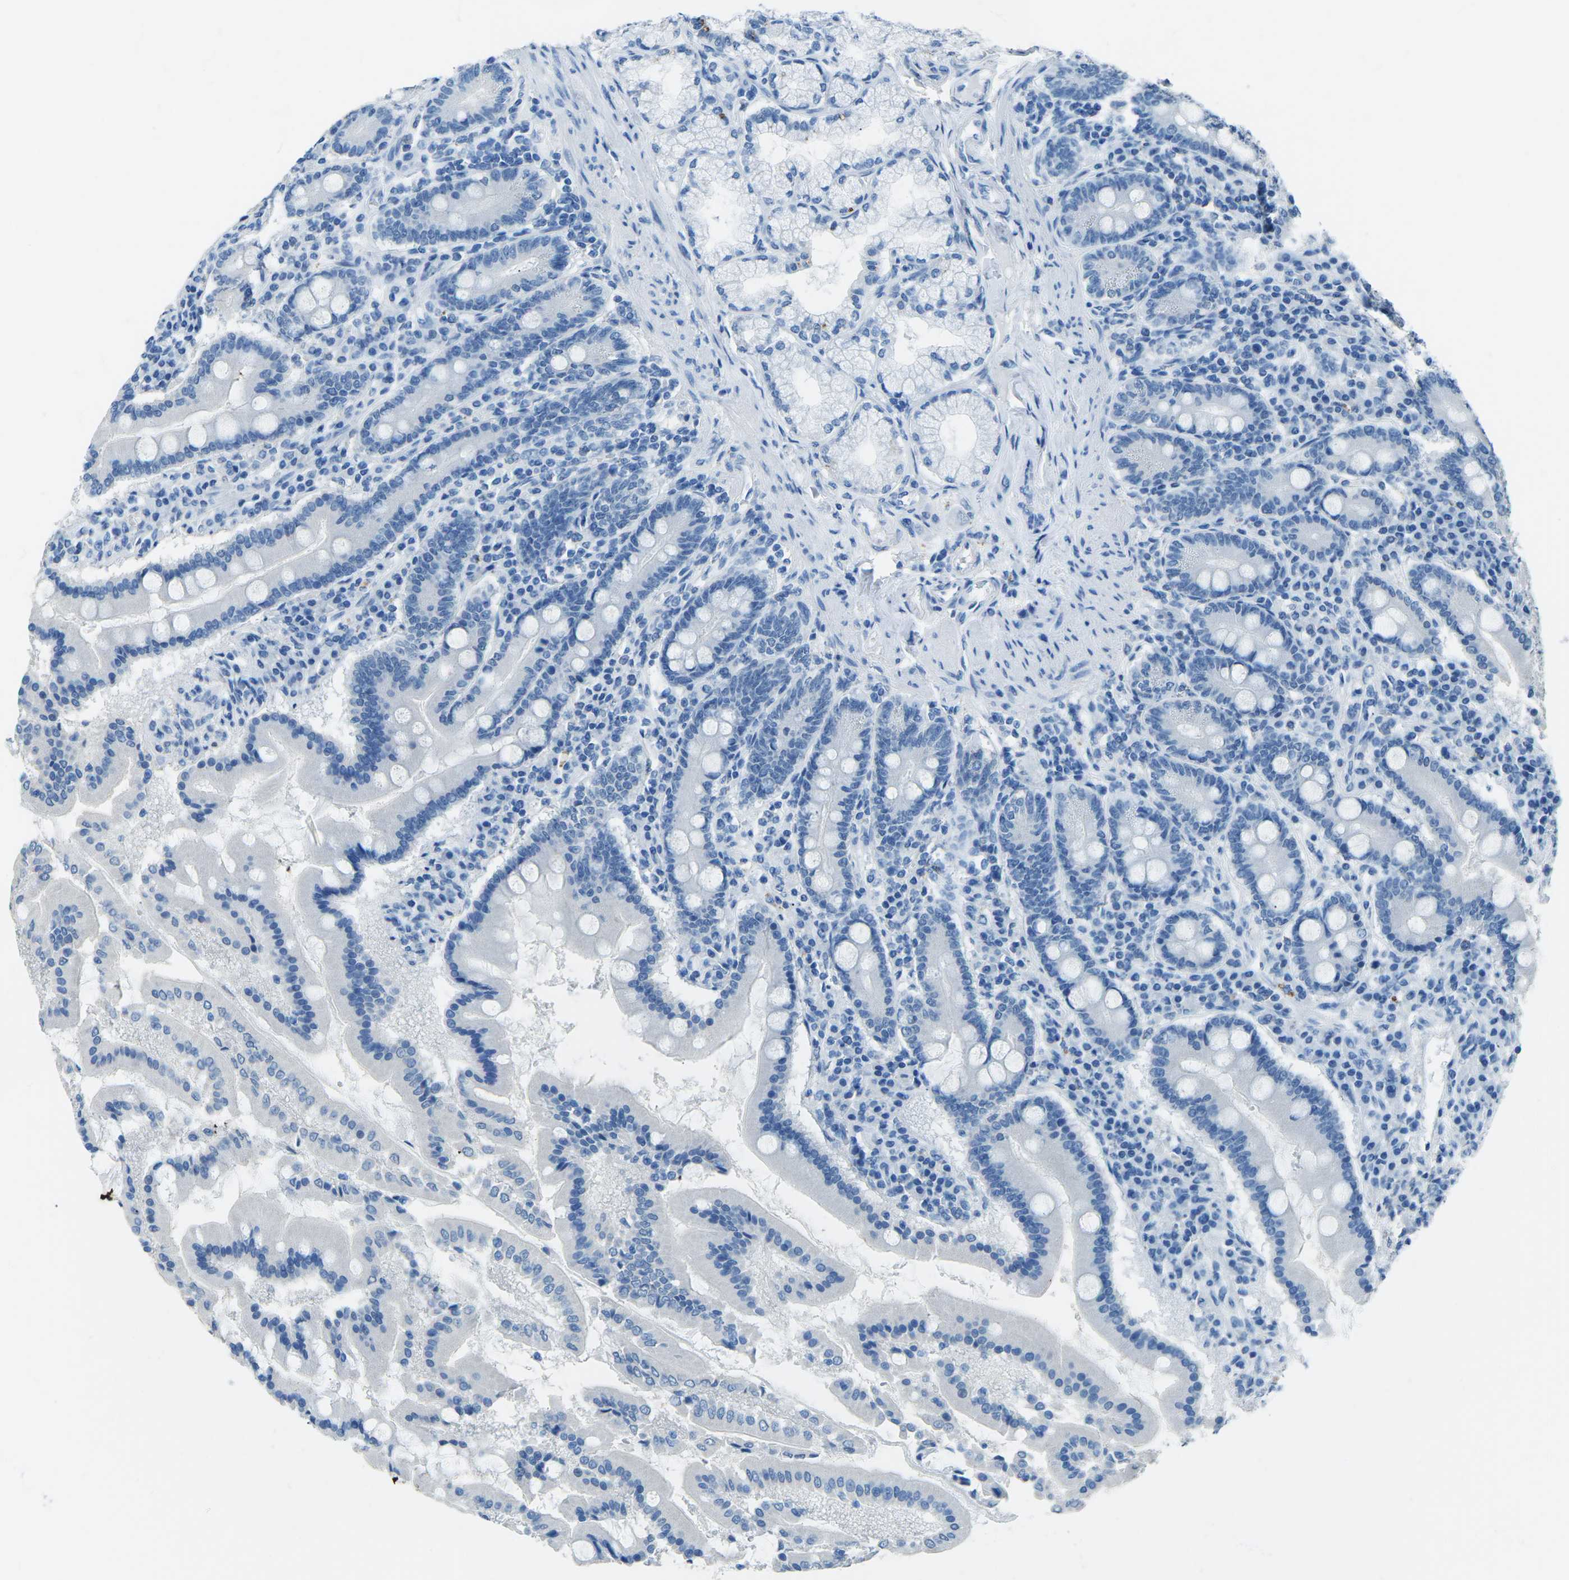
{"staining": {"intensity": "negative", "quantity": "none", "location": "none"}, "tissue": "duodenum", "cell_type": "Glandular cells", "image_type": "normal", "snomed": [{"axis": "morphology", "description": "Normal tissue, NOS"}, {"axis": "topography", "description": "Duodenum"}], "caption": "Immunohistochemistry image of benign duodenum: human duodenum stained with DAB shows no significant protein expression in glandular cells.", "gene": "MYH8", "patient": {"sex": "male", "age": 50}}